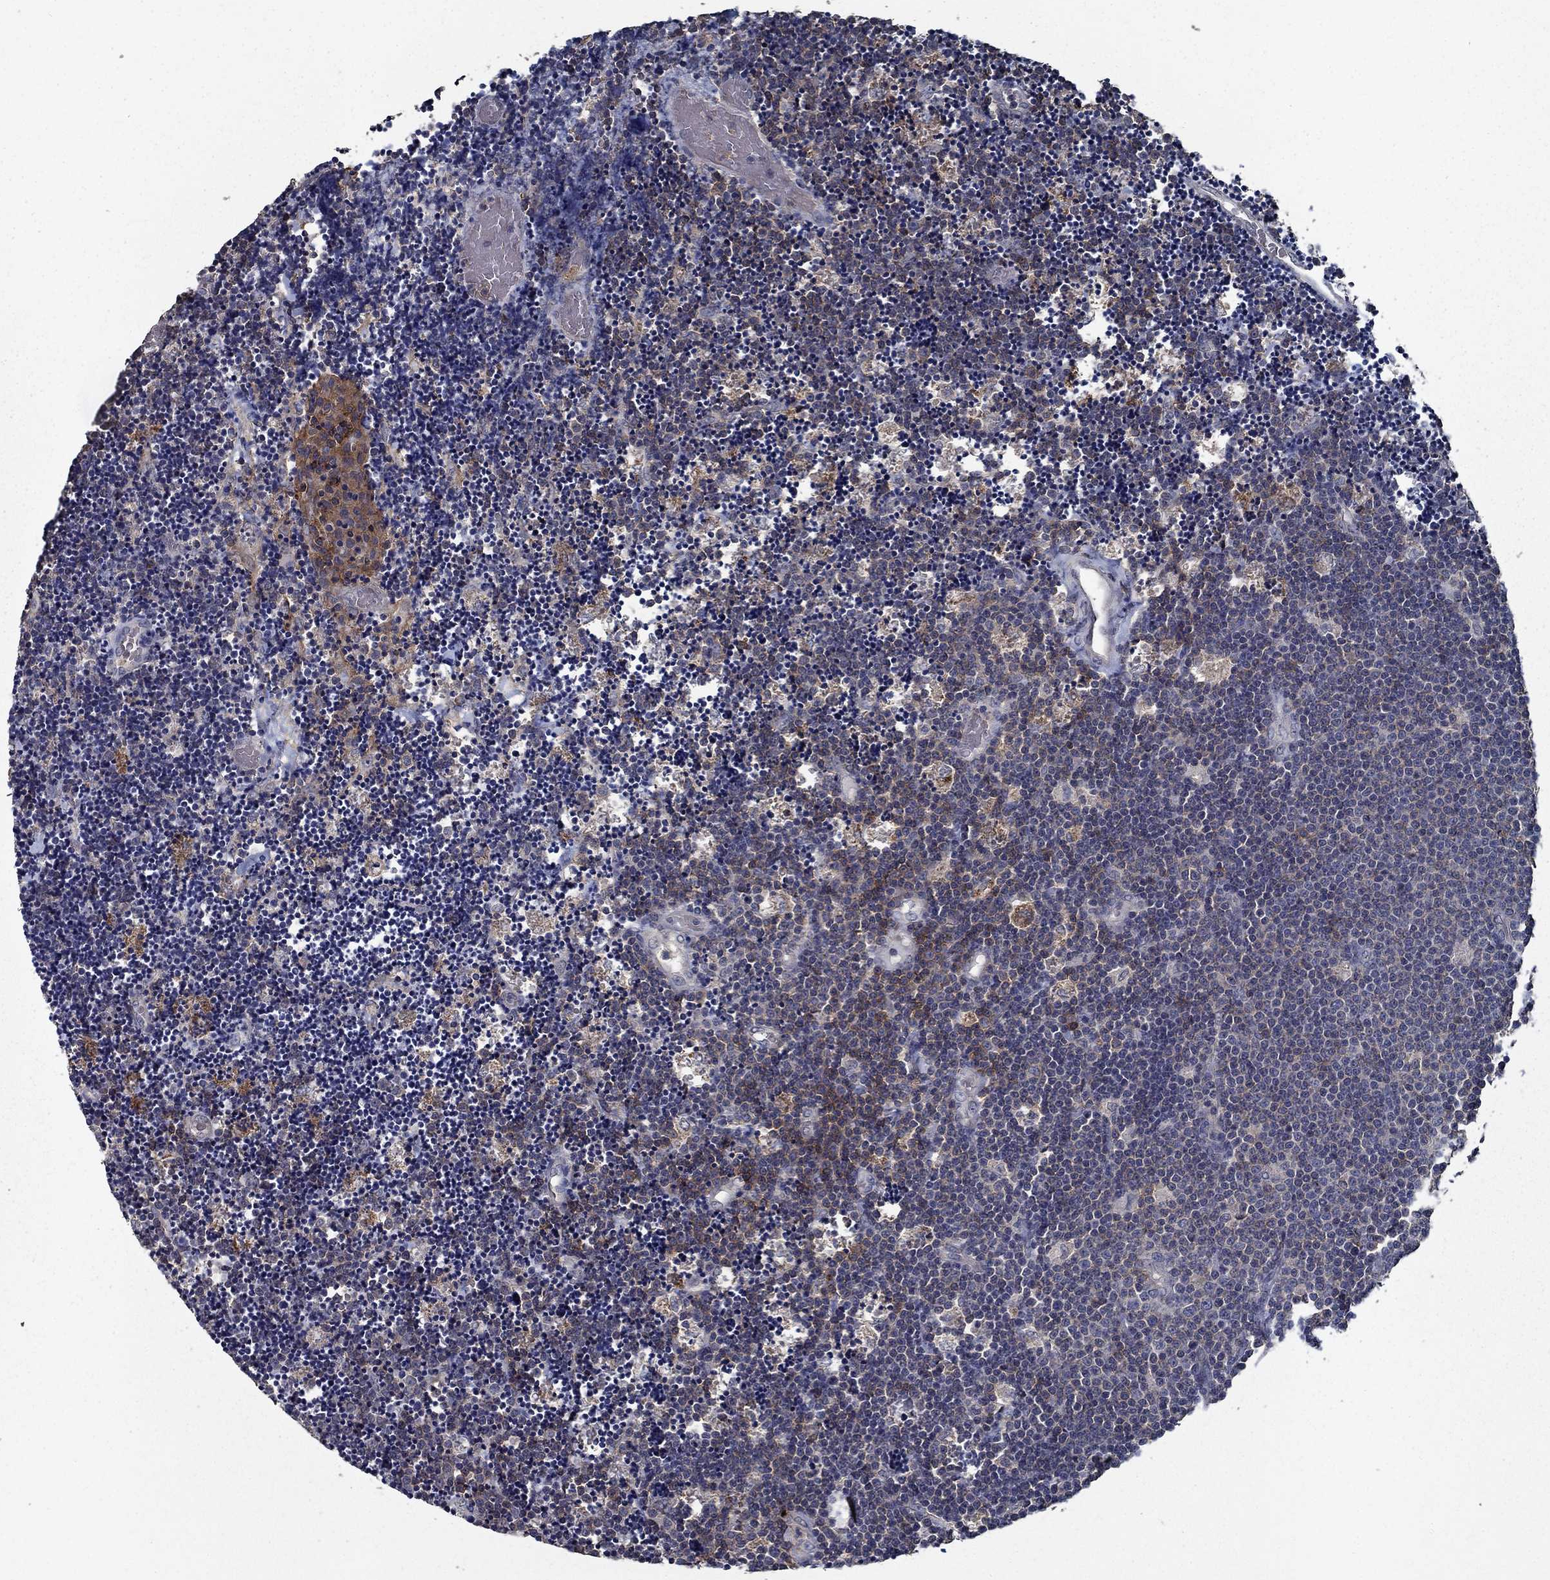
{"staining": {"intensity": "moderate", "quantity": "<25%", "location": "cytoplasmic/membranous"}, "tissue": "lymphoma", "cell_type": "Tumor cells", "image_type": "cancer", "snomed": [{"axis": "morphology", "description": "Malignant lymphoma, non-Hodgkin's type, Low grade"}, {"axis": "topography", "description": "Brain"}], "caption": "Immunohistochemistry (DAB) staining of malignant lymphoma, non-Hodgkin's type (low-grade) exhibits moderate cytoplasmic/membranous protein expression in approximately <25% of tumor cells.", "gene": "SLC44A1", "patient": {"sex": "female", "age": 66}}